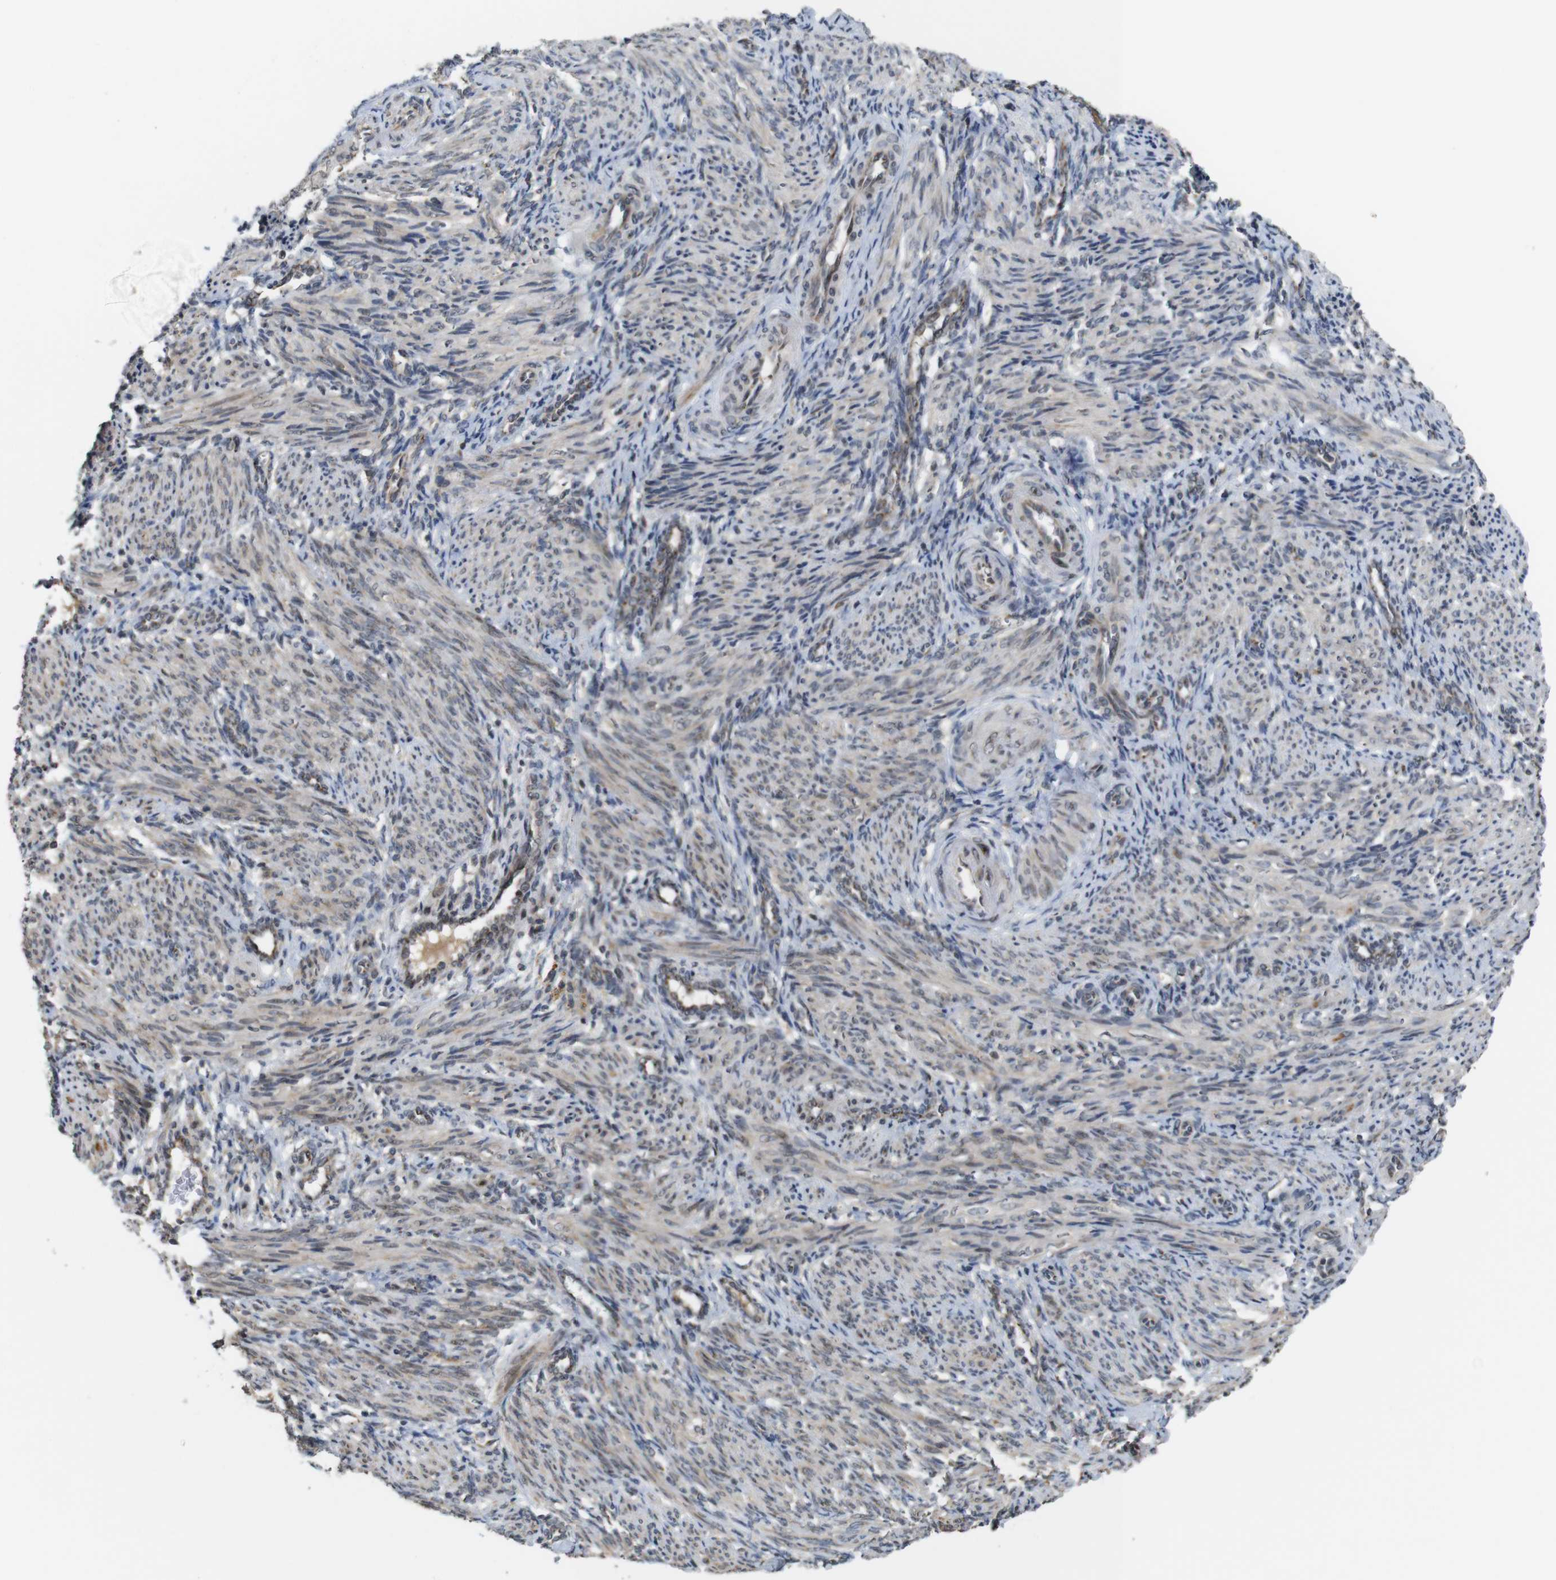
{"staining": {"intensity": "weak", "quantity": "25%-75%", "location": "cytoplasmic/membranous,nuclear"}, "tissue": "smooth muscle", "cell_type": "Smooth muscle cells", "image_type": "normal", "snomed": [{"axis": "morphology", "description": "Normal tissue, NOS"}, {"axis": "topography", "description": "Endometrium"}], "caption": "IHC (DAB) staining of benign smooth muscle exhibits weak cytoplasmic/membranous,nuclear protein expression in approximately 25%-75% of smooth muscle cells. The staining is performed using DAB (3,3'-diaminobenzidine) brown chromogen to label protein expression. The nuclei are counter-stained blue using hematoxylin.", "gene": "EFCAB14", "patient": {"sex": "female", "age": 33}}